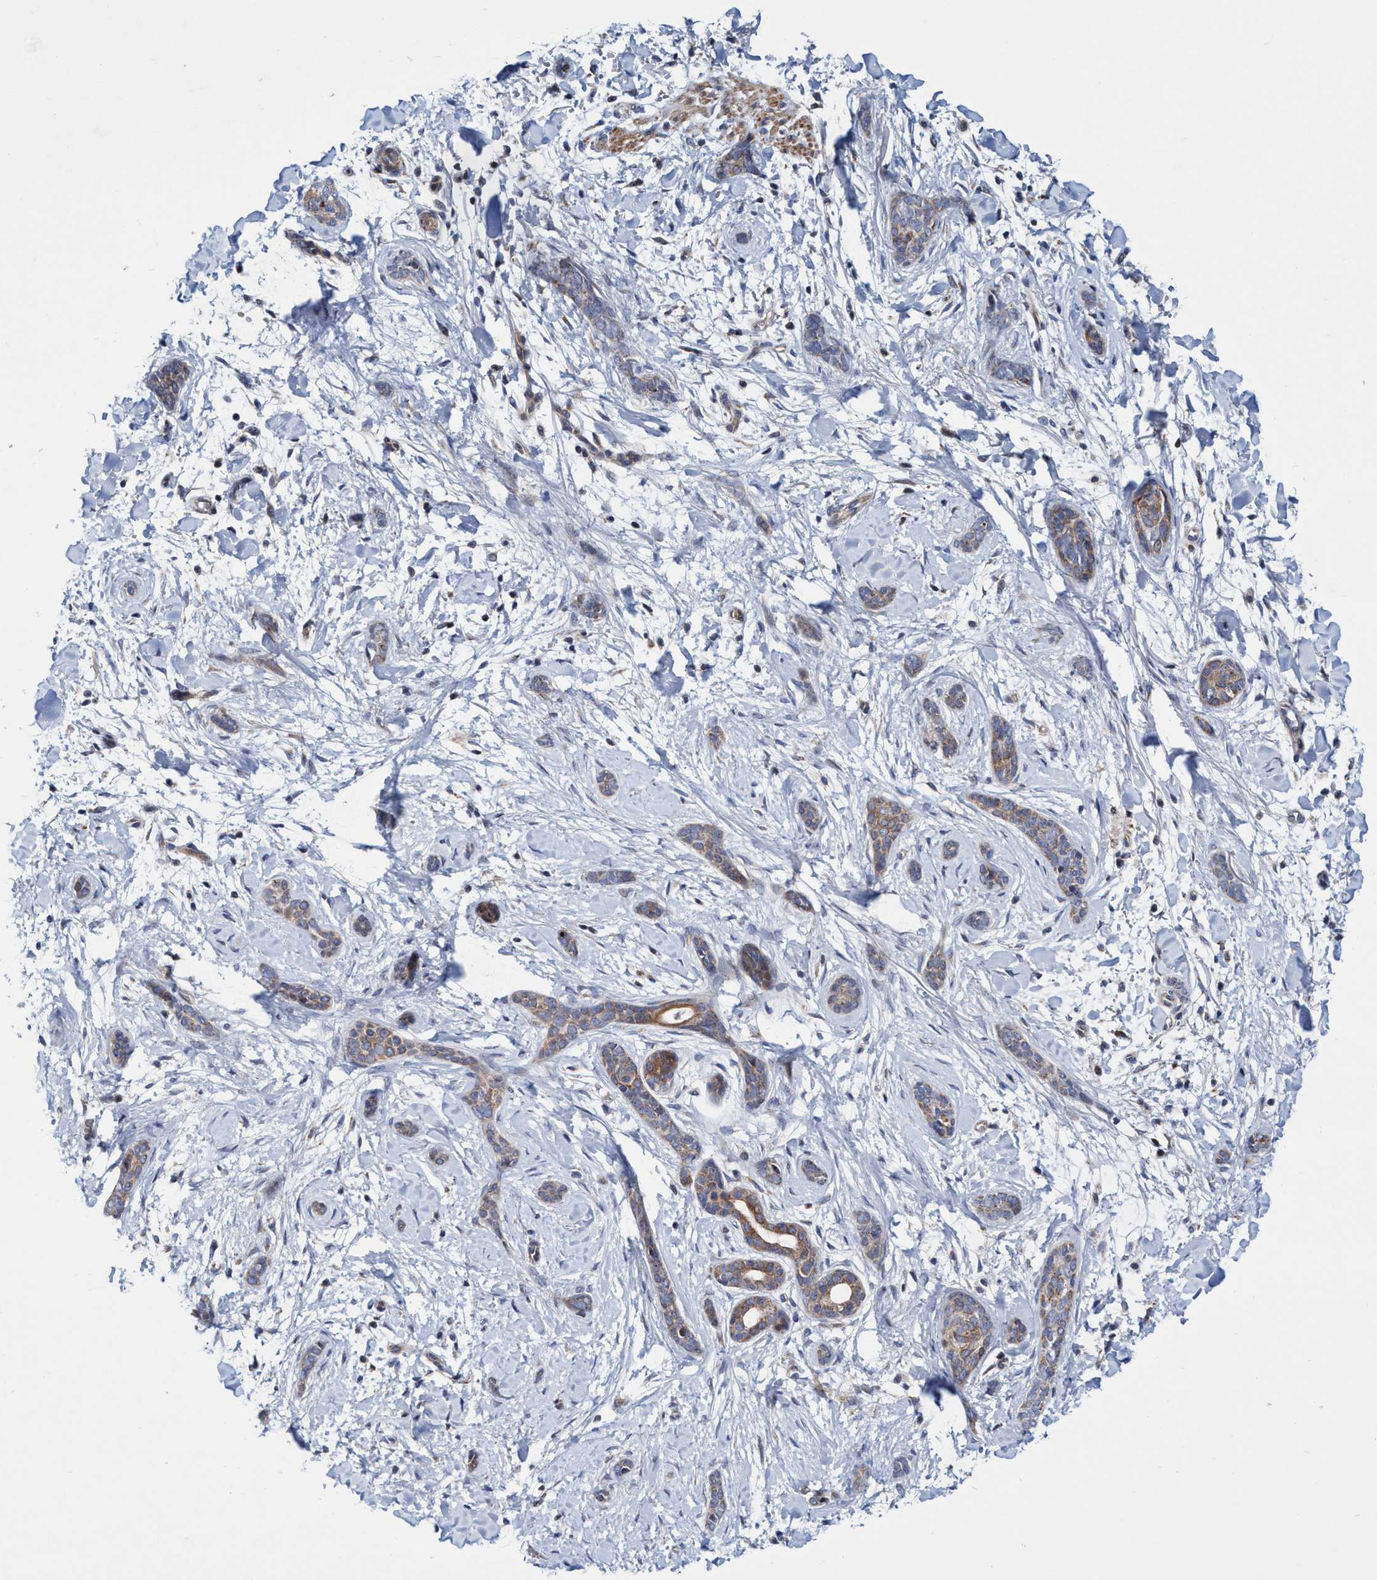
{"staining": {"intensity": "weak", "quantity": ">75%", "location": "cytoplasmic/membranous"}, "tissue": "skin cancer", "cell_type": "Tumor cells", "image_type": "cancer", "snomed": [{"axis": "morphology", "description": "Basal cell carcinoma"}, {"axis": "morphology", "description": "Adnexal tumor, benign"}, {"axis": "topography", "description": "Skin"}], "caption": "A high-resolution micrograph shows immunohistochemistry staining of skin cancer (benign adnexal tumor), which shows weak cytoplasmic/membranous staining in about >75% of tumor cells.", "gene": "POLR1F", "patient": {"sex": "female", "age": 42}}